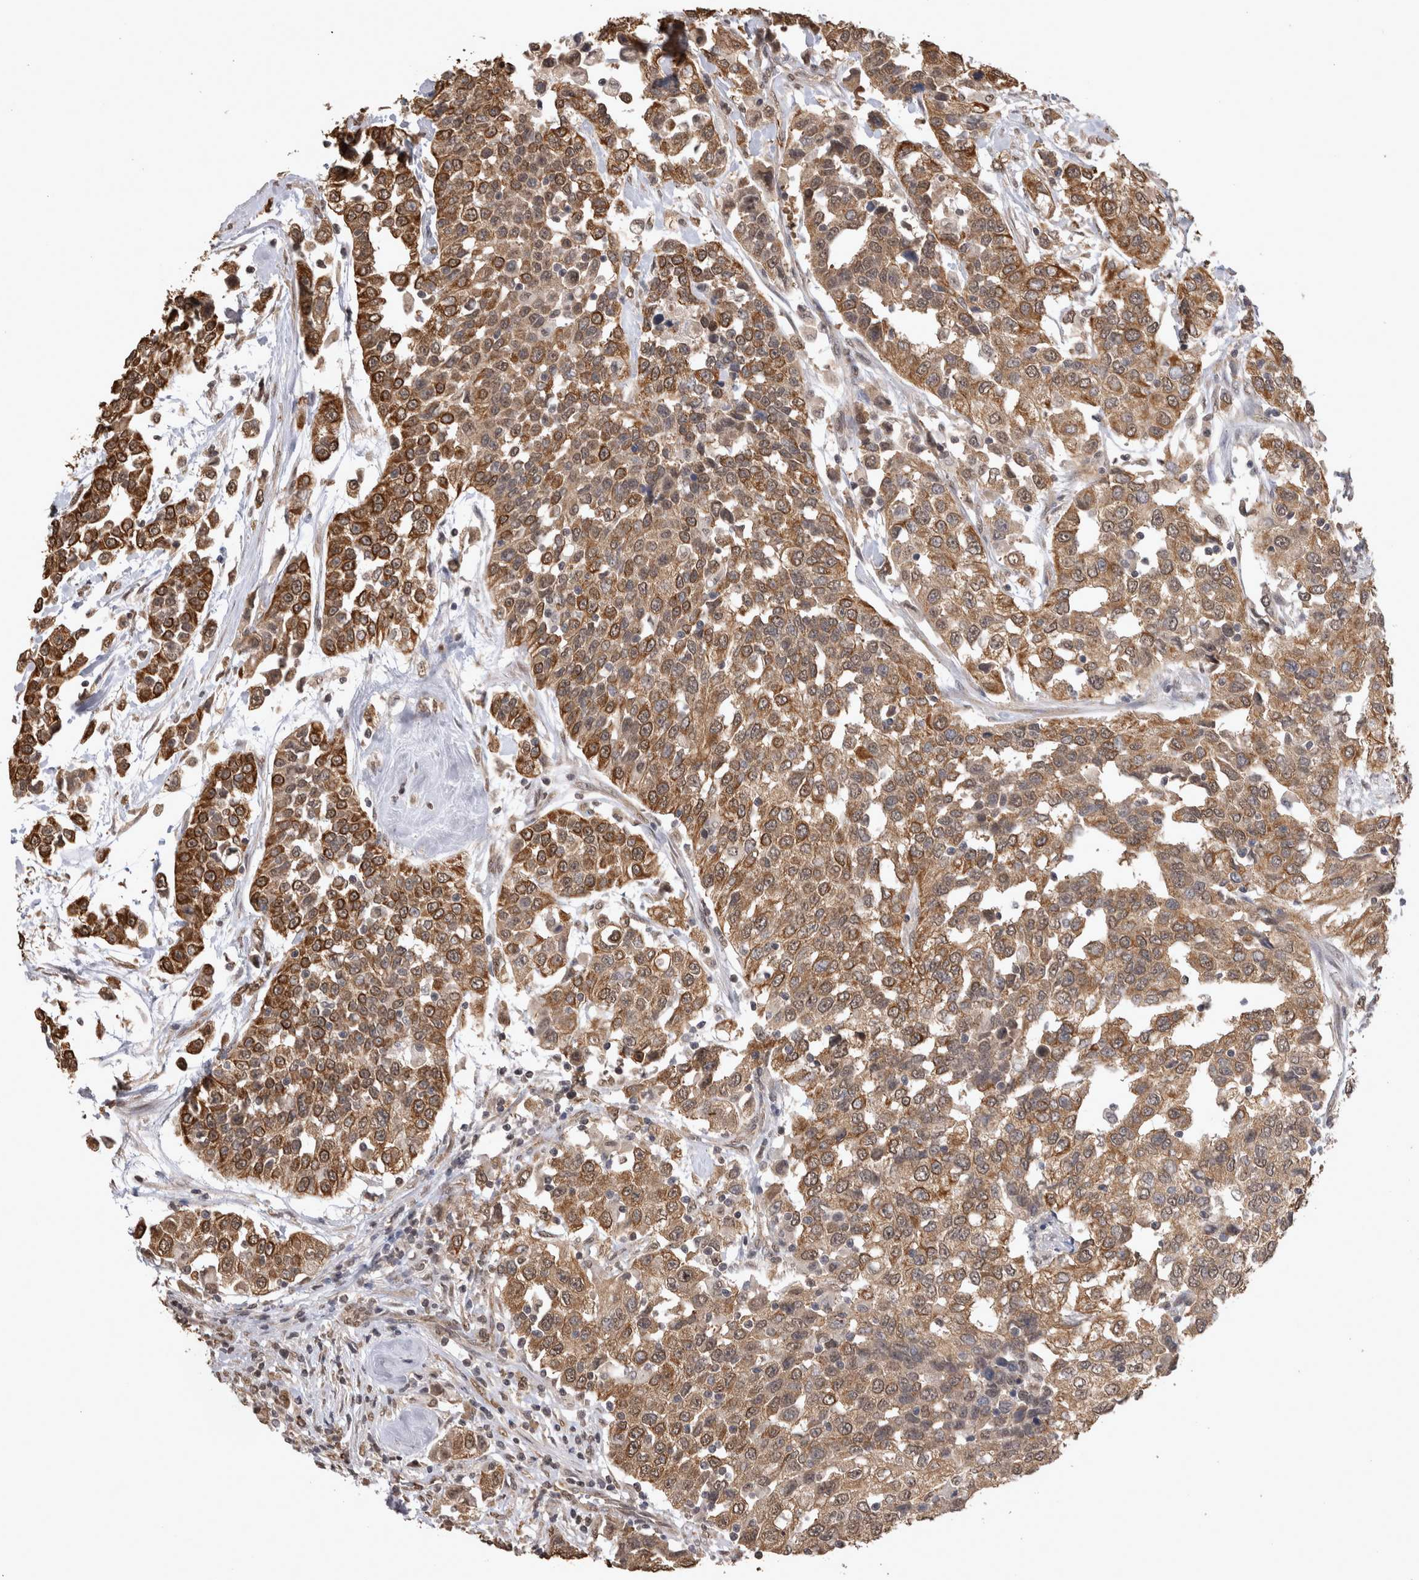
{"staining": {"intensity": "moderate", "quantity": ">75%", "location": "cytoplasmic/membranous"}, "tissue": "urothelial cancer", "cell_type": "Tumor cells", "image_type": "cancer", "snomed": [{"axis": "morphology", "description": "Urothelial carcinoma, High grade"}, {"axis": "topography", "description": "Urinary bladder"}], "caption": "The image reveals staining of high-grade urothelial carcinoma, revealing moderate cytoplasmic/membranous protein positivity (brown color) within tumor cells. (Stains: DAB (3,3'-diaminobenzidine) in brown, nuclei in blue, Microscopy: brightfield microscopy at high magnification).", "gene": "PAK4", "patient": {"sex": "female", "age": 80}}